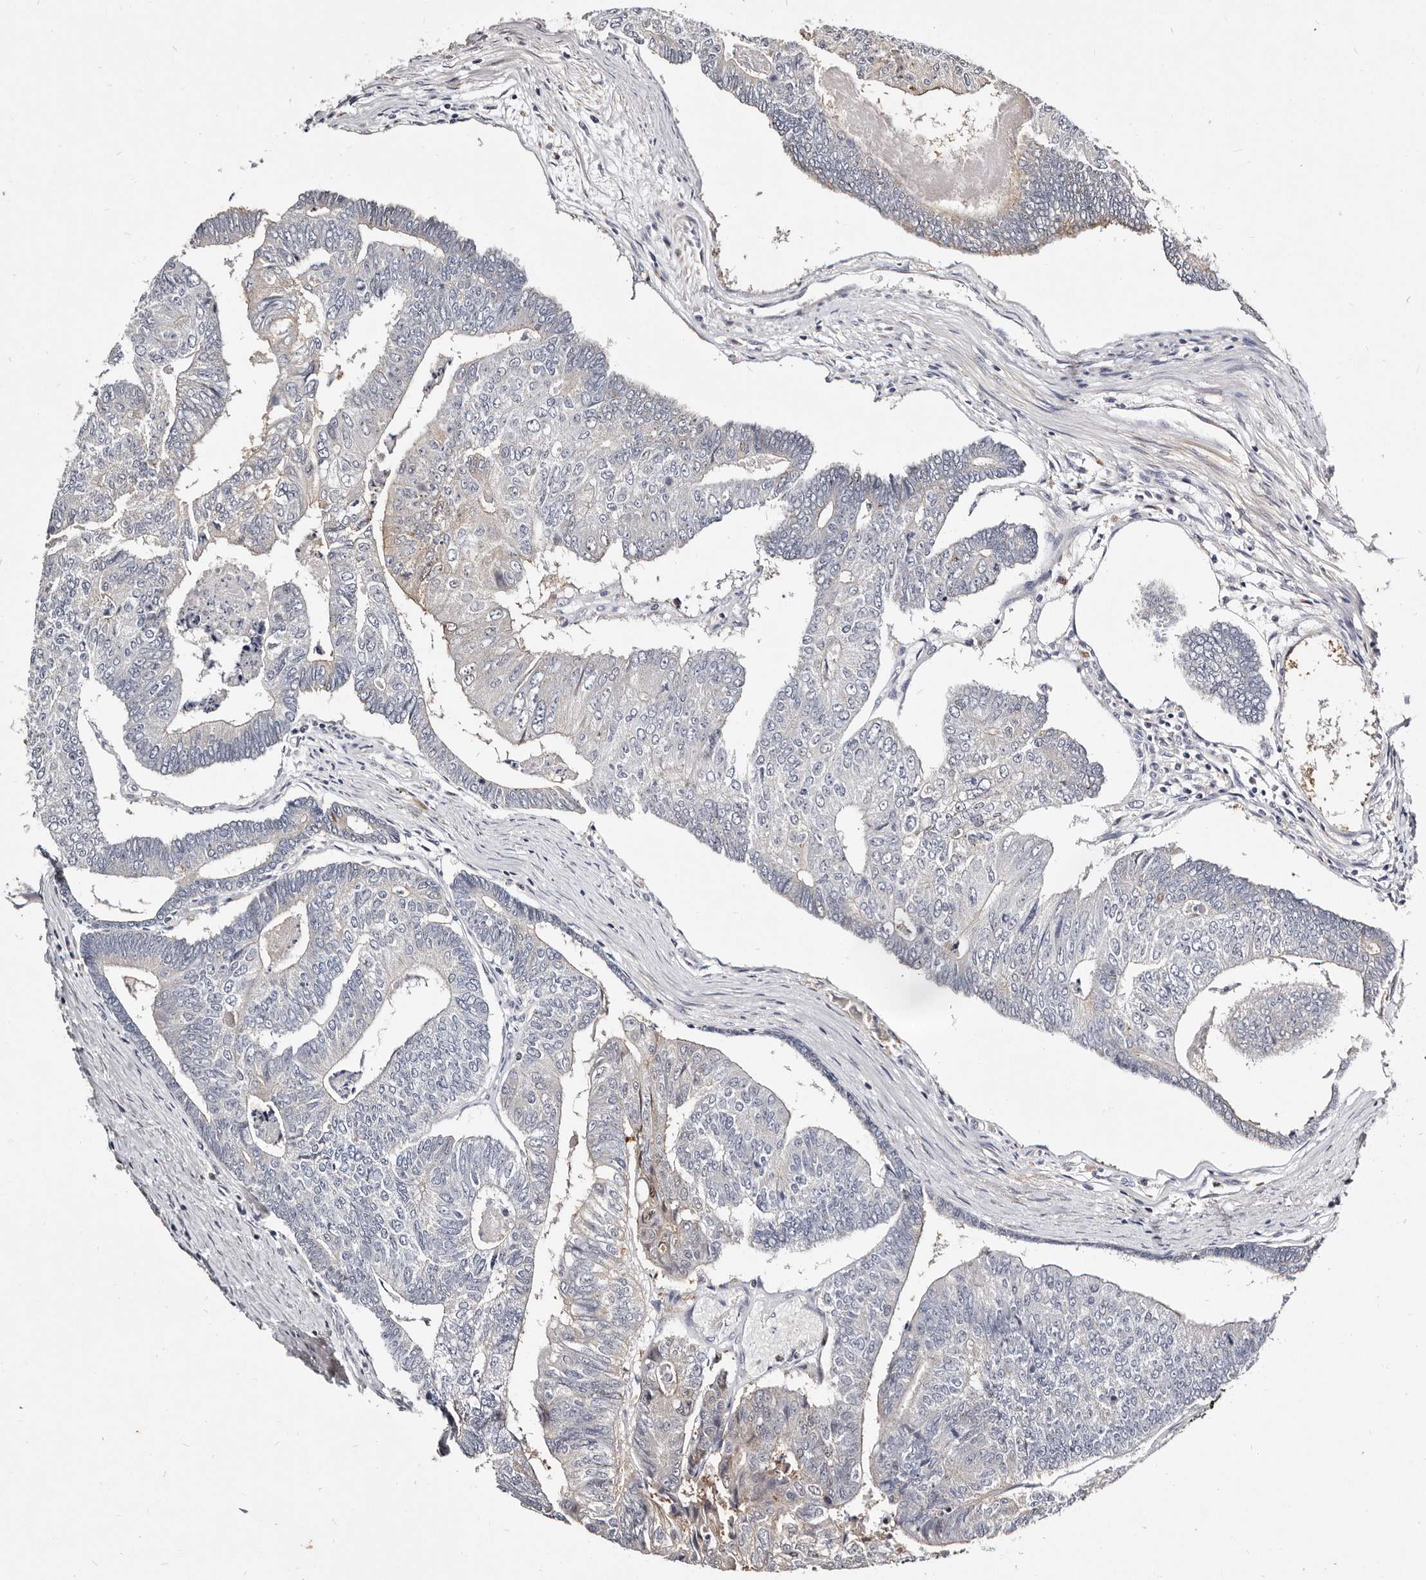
{"staining": {"intensity": "negative", "quantity": "none", "location": "none"}, "tissue": "colorectal cancer", "cell_type": "Tumor cells", "image_type": "cancer", "snomed": [{"axis": "morphology", "description": "Adenocarcinoma, NOS"}, {"axis": "topography", "description": "Colon"}], "caption": "High power microscopy photomicrograph of an immunohistochemistry photomicrograph of colorectal cancer, revealing no significant staining in tumor cells. The staining is performed using DAB brown chromogen with nuclei counter-stained in using hematoxylin.", "gene": "MRPS33", "patient": {"sex": "female", "age": 67}}